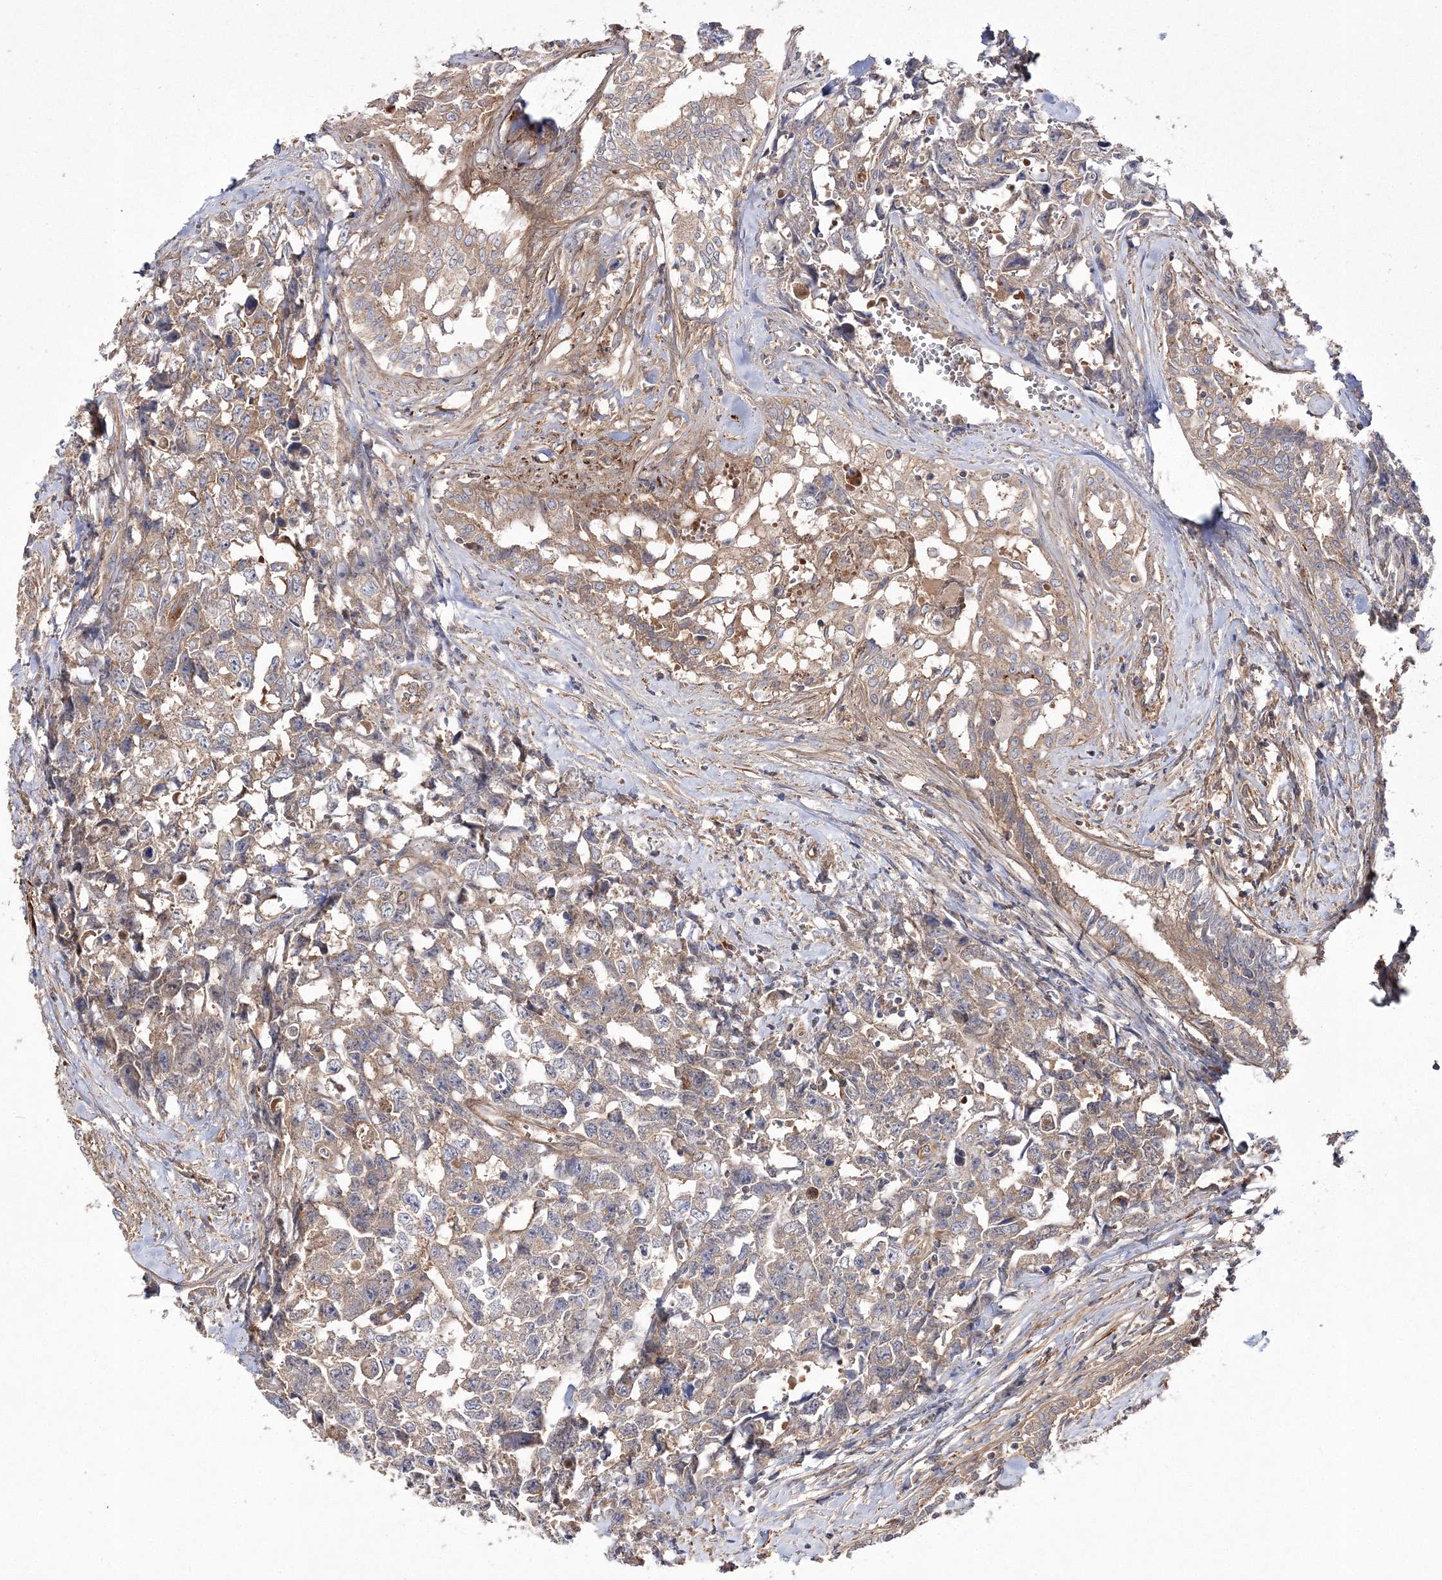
{"staining": {"intensity": "weak", "quantity": "25%-75%", "location": "cytoplasmic/membranous"}, "tissue": "testis cancer", "cell_type": "Tumor cells", "image_type": "cancer", "snomed": [{"axis": "morphology", "description": "Carcinoma, Embryonal, NOS"}, {"axis": "topography", "description": "Testis"}], "caption": "Protein expression analysis of human embryonal carcinoma (testis) reveals weak cytoplasmic/membranous staining in approximately 25%-75% of tumor cells.", "gene": "ZSWIM6", "patient": {"sex": "male", "age": 31}}